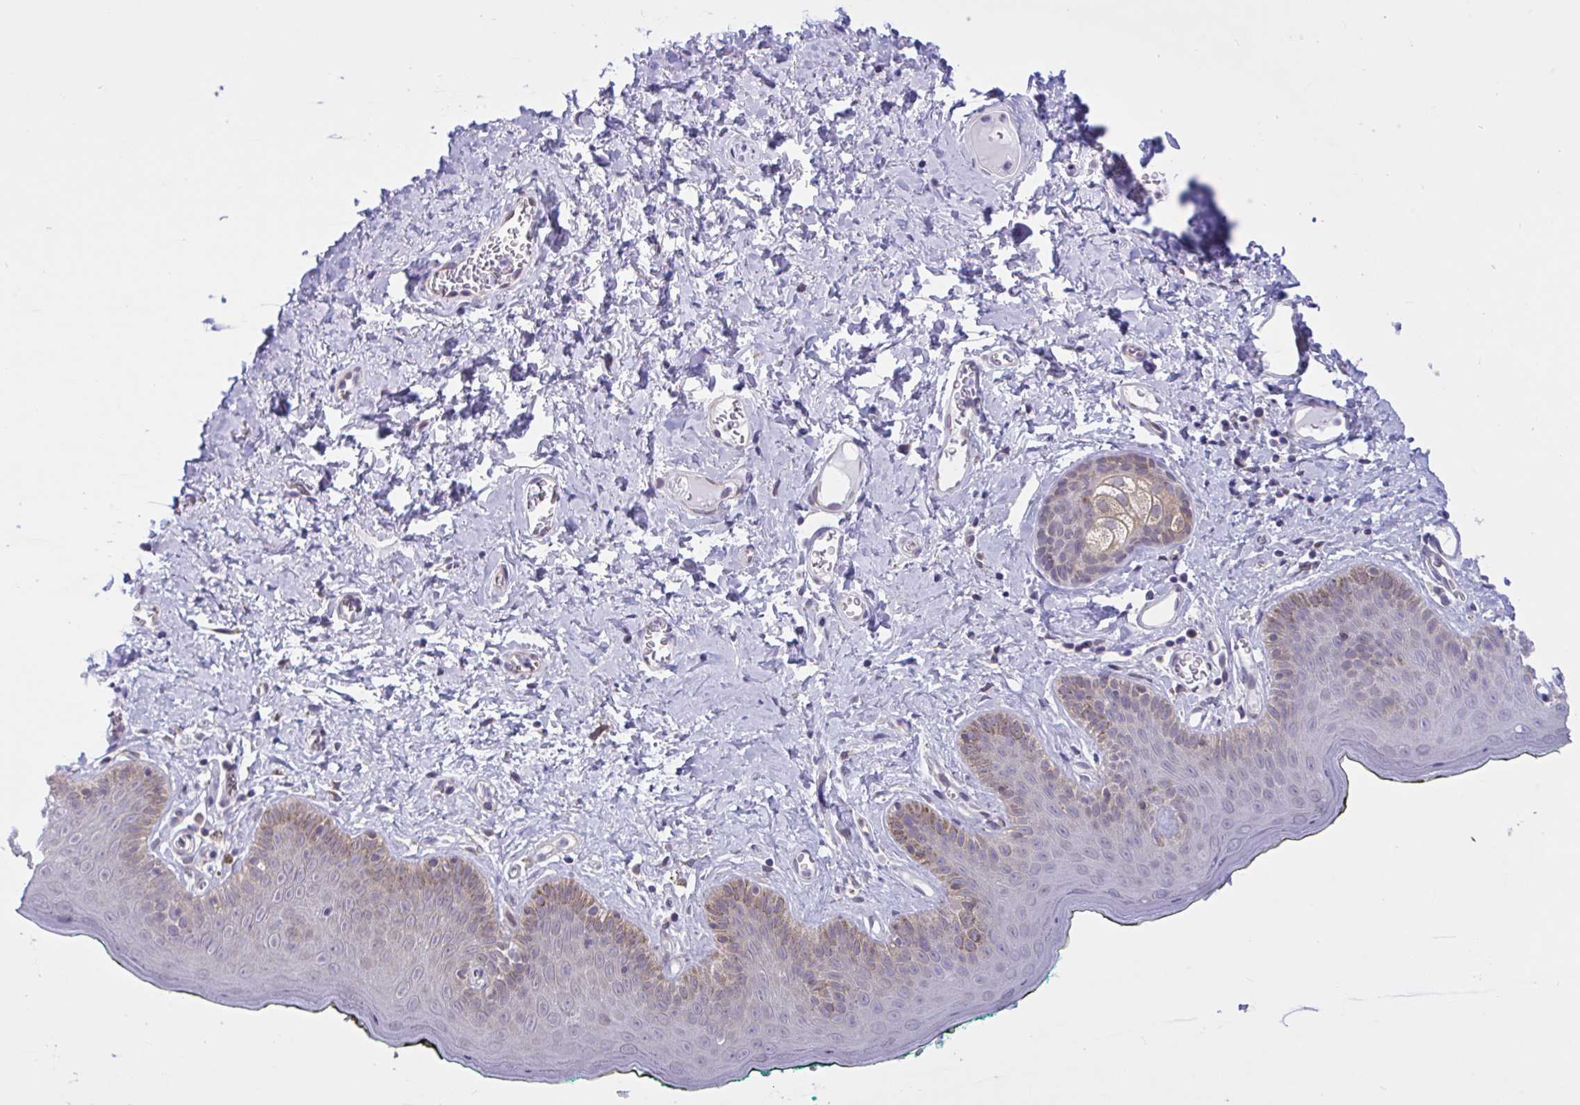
{"staining": {"intensity": "weak", "quantity": "25%-75%", "location": "cytoplasmic/membranous"}, "tissue": "skin", "cell_type": "Epidermal cells", "image_type": "normal", "snomed": [{"axis": "morphology", "description": "Normal tissue, NOS"}, {"axis": "topography", "description": "Vulva"}, {"axis": "topography", "description": "Peripheral nerve tissue"}], "caption": "The micrograph shows staining of unremarkable skin, revealing weak cytoplasmic/membranous protein expression (brown color) within epidermal cells.", "gene": "CAMLG", "patient": {"sex": "female", "age": 66}}